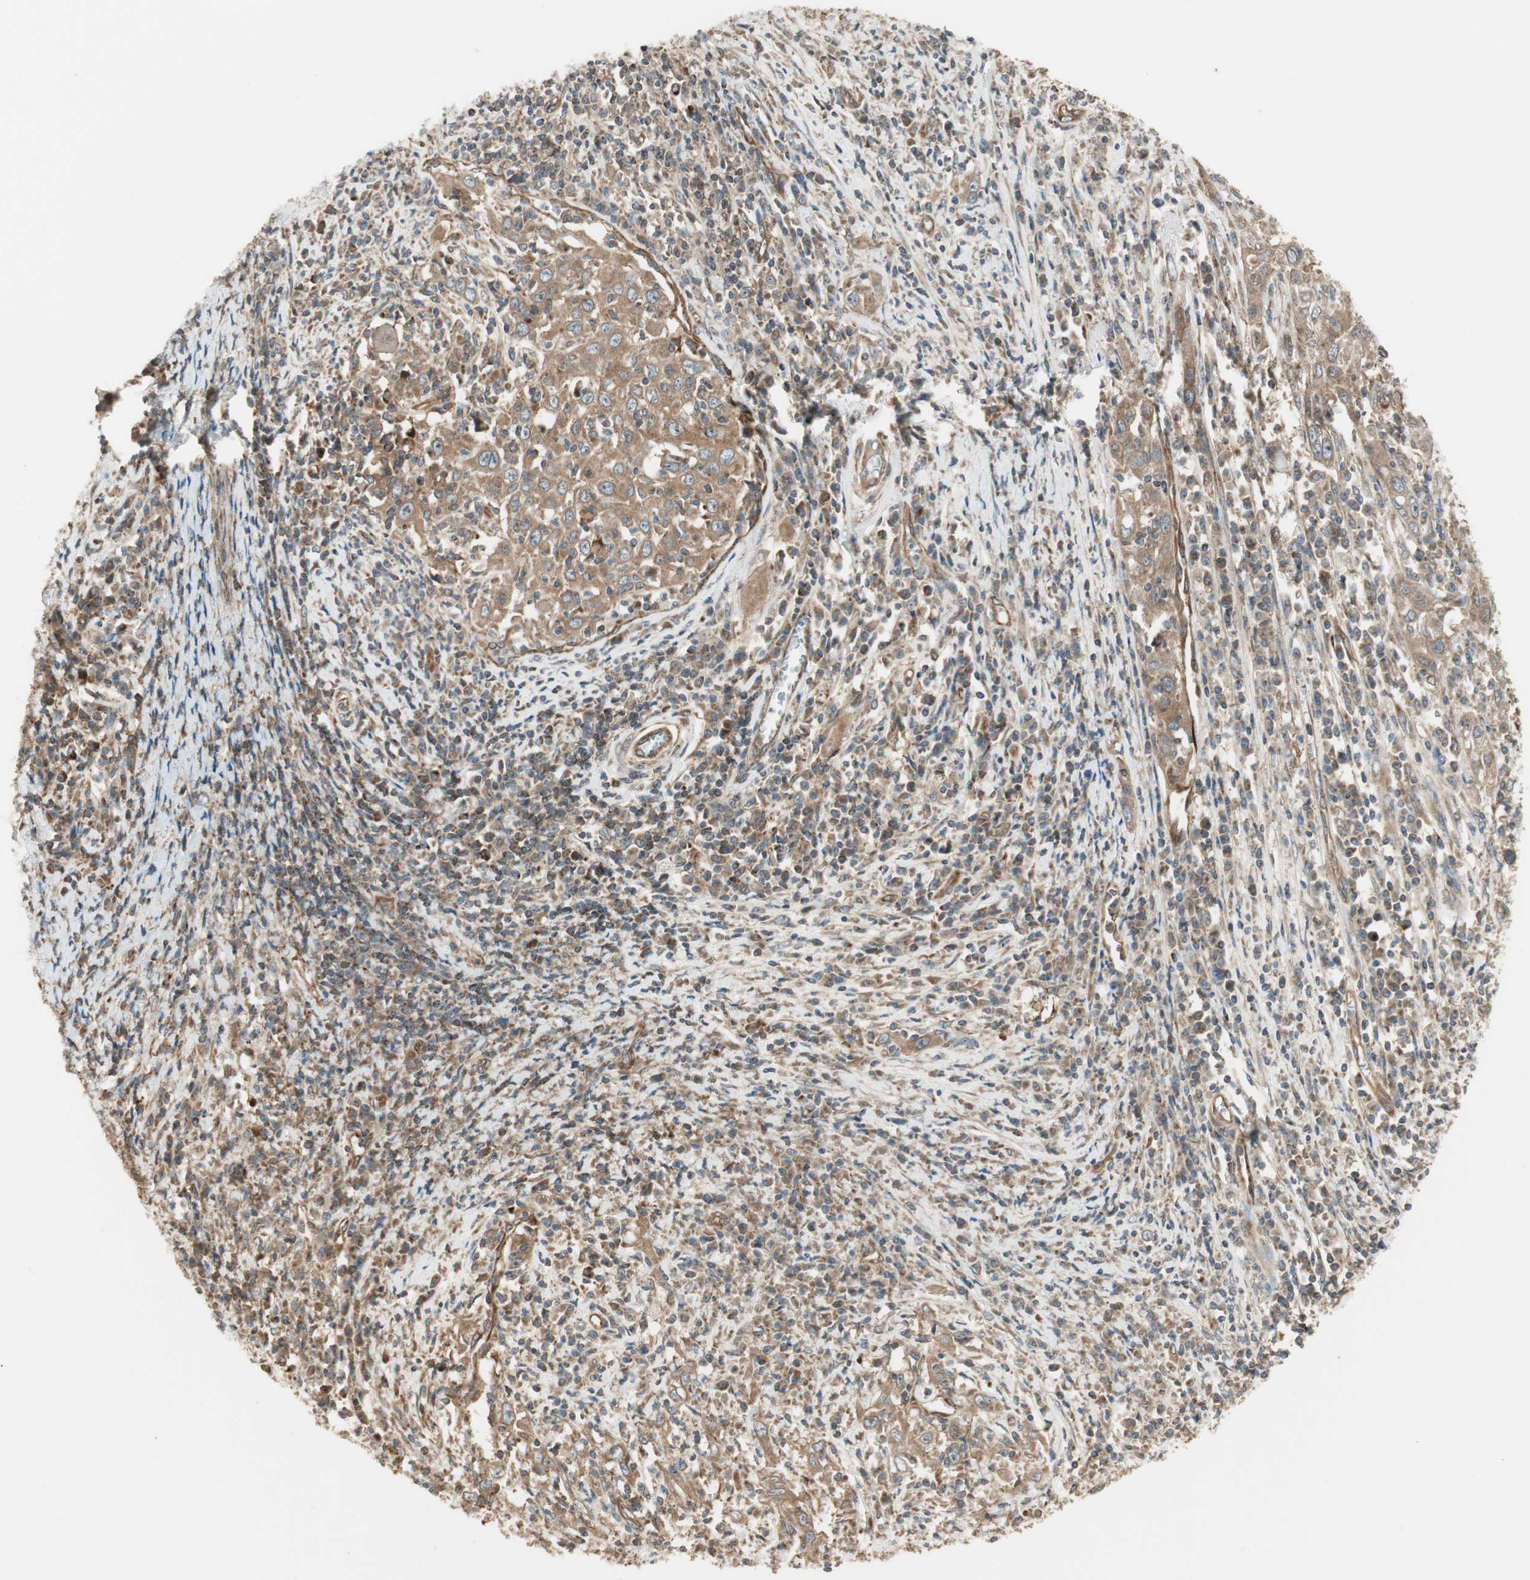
{"staining": {"intensity": "moderate", "quantity": ">75%", "location": "cytoplasmic/membranous"}, "tissue": "cervical cancer", "cell_type": "Tumor cells", "image_type": "cancer", "snomed": [{"axis": "morphology", "description": "Squamous cell carcinoma, NOS"}, {"axis": "topography", "description": "Cervix"}], "caption": "Protein analysis of squamous cell carcinoma (cervical) tissue displays moderate cytoplasmic/membranous staining in about >75% of tumor cells. (DAB (3,3'-diaminobenzidine) = brown stain, brightfield microscopy at high magnification).", "gene": "CTTNBP2NL", "patient": {"sex": "female", "age": 46}}